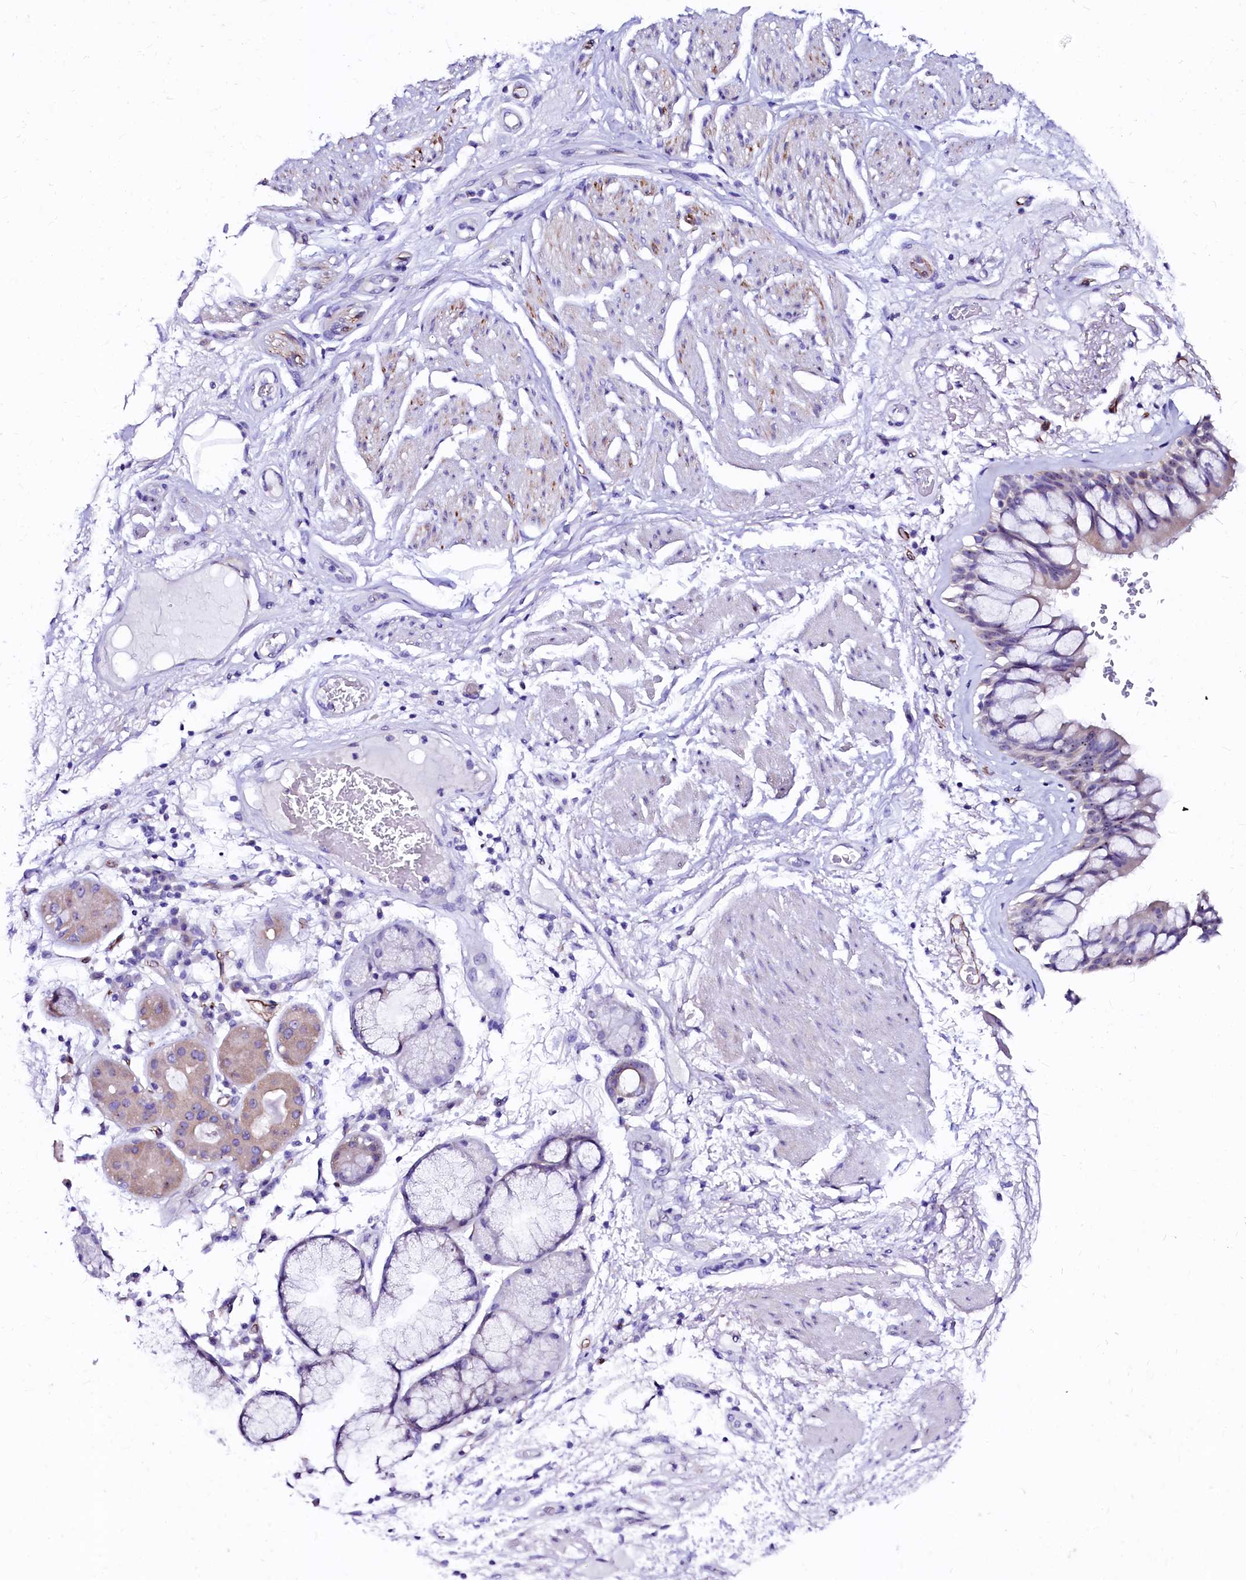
{"staining": {"intensity": "negative", "quantity": "none", "location": "none"}, "tissue": "adipose tissue", "cell_type": "Adipocytes", "image_type": "normal", "snomed": [{"axis": "morphology", "description": "Normal tissue, NOS"}, {"axis": "topography", "description": "Bronchus"}], "caption": "IHC of normal human adipose tissue demonstrates no expression in adipocytes.", "gene": "SFR1", "patient": {"sex": "male", "age": 66}}